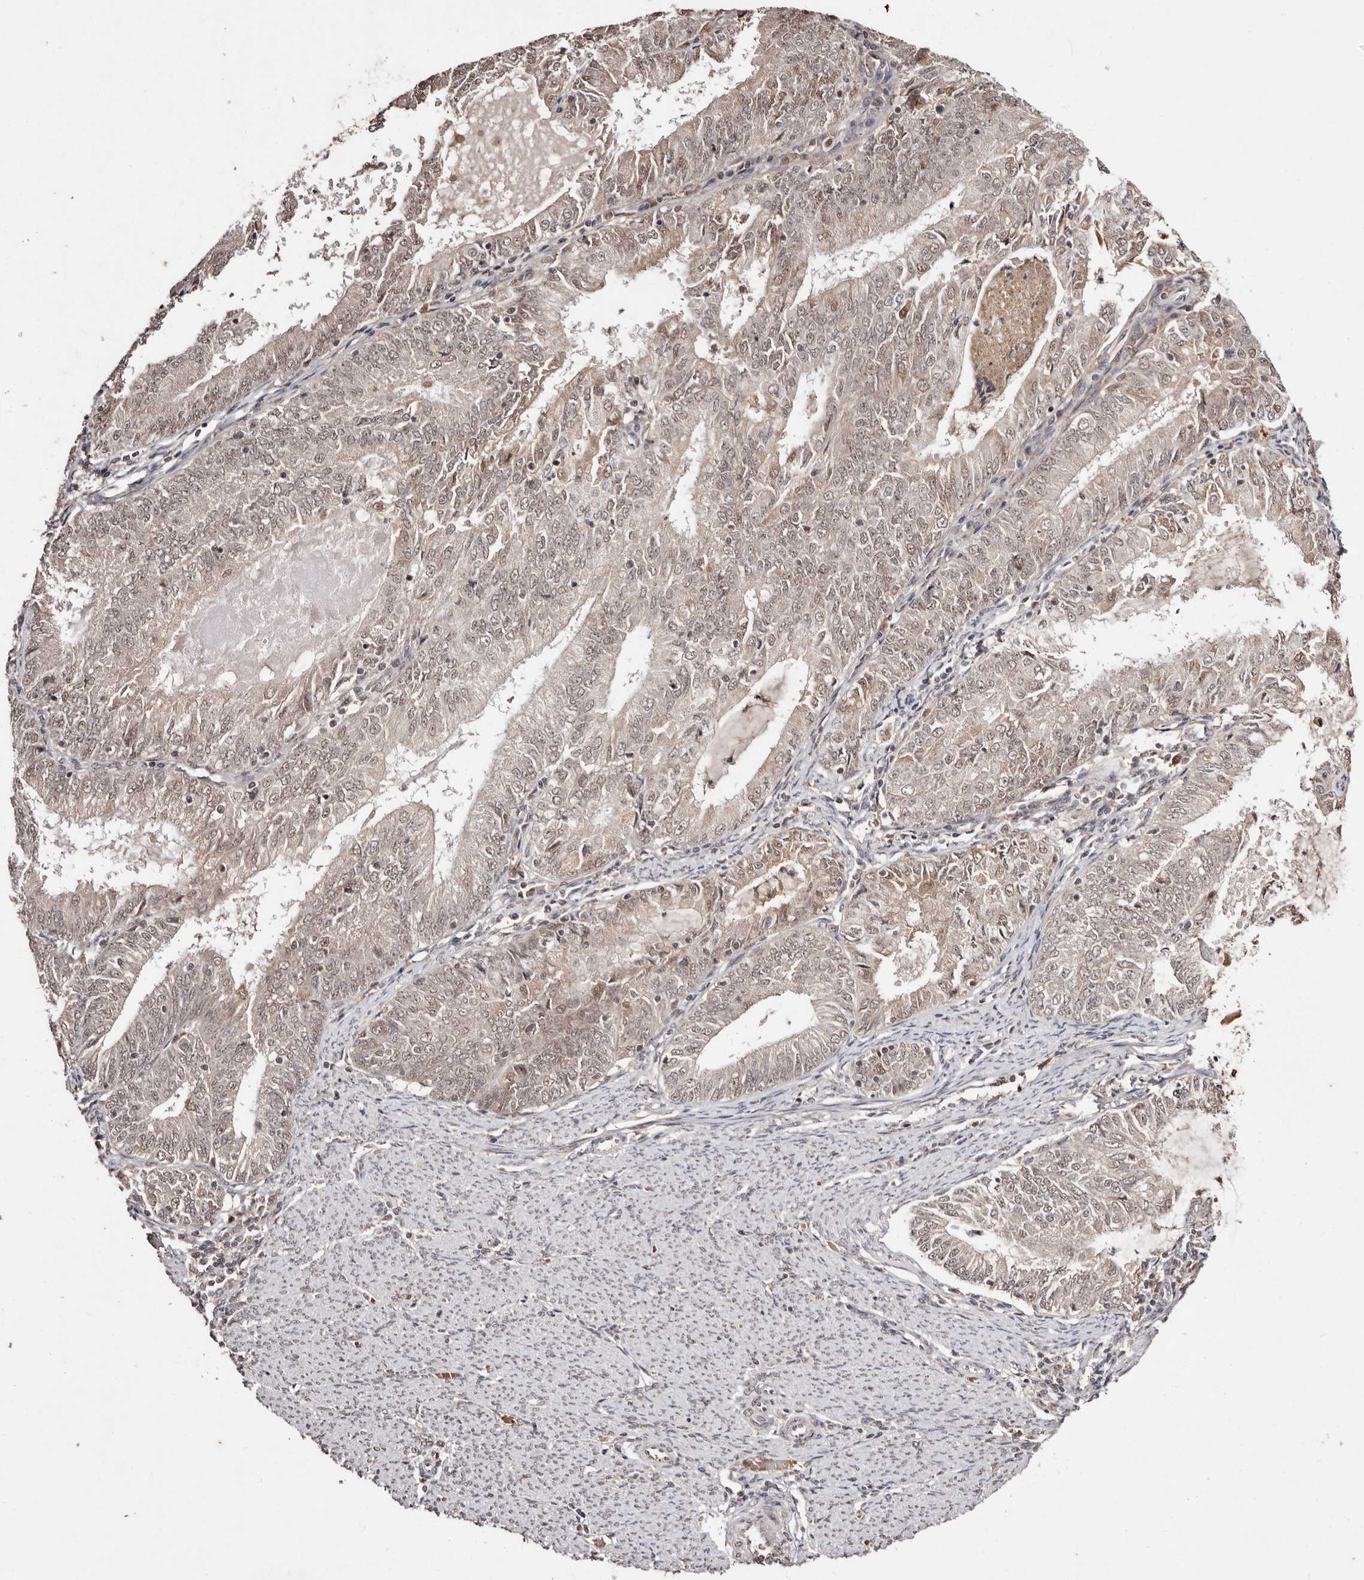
{"staining": {"intensity": "weak", "quantity": ">75%", "location": "nuclear"}, "tissue": "endometrial cancer", "cell_type": "Tumor cells", "image_type": "cancer", "snomed": [{"axis": "morphology", "description": "Adenocarcinoma, NOS"}, {"axis": "topography", "description": "Endometrium"}], "caption": "A low amount of weak nuclear expression is appreciated in about >75% of tumor cells in endometrial adenocarcinoma tissue.", "gene": "BICRAL", "patient": {"sex": "female", "age": 57}}